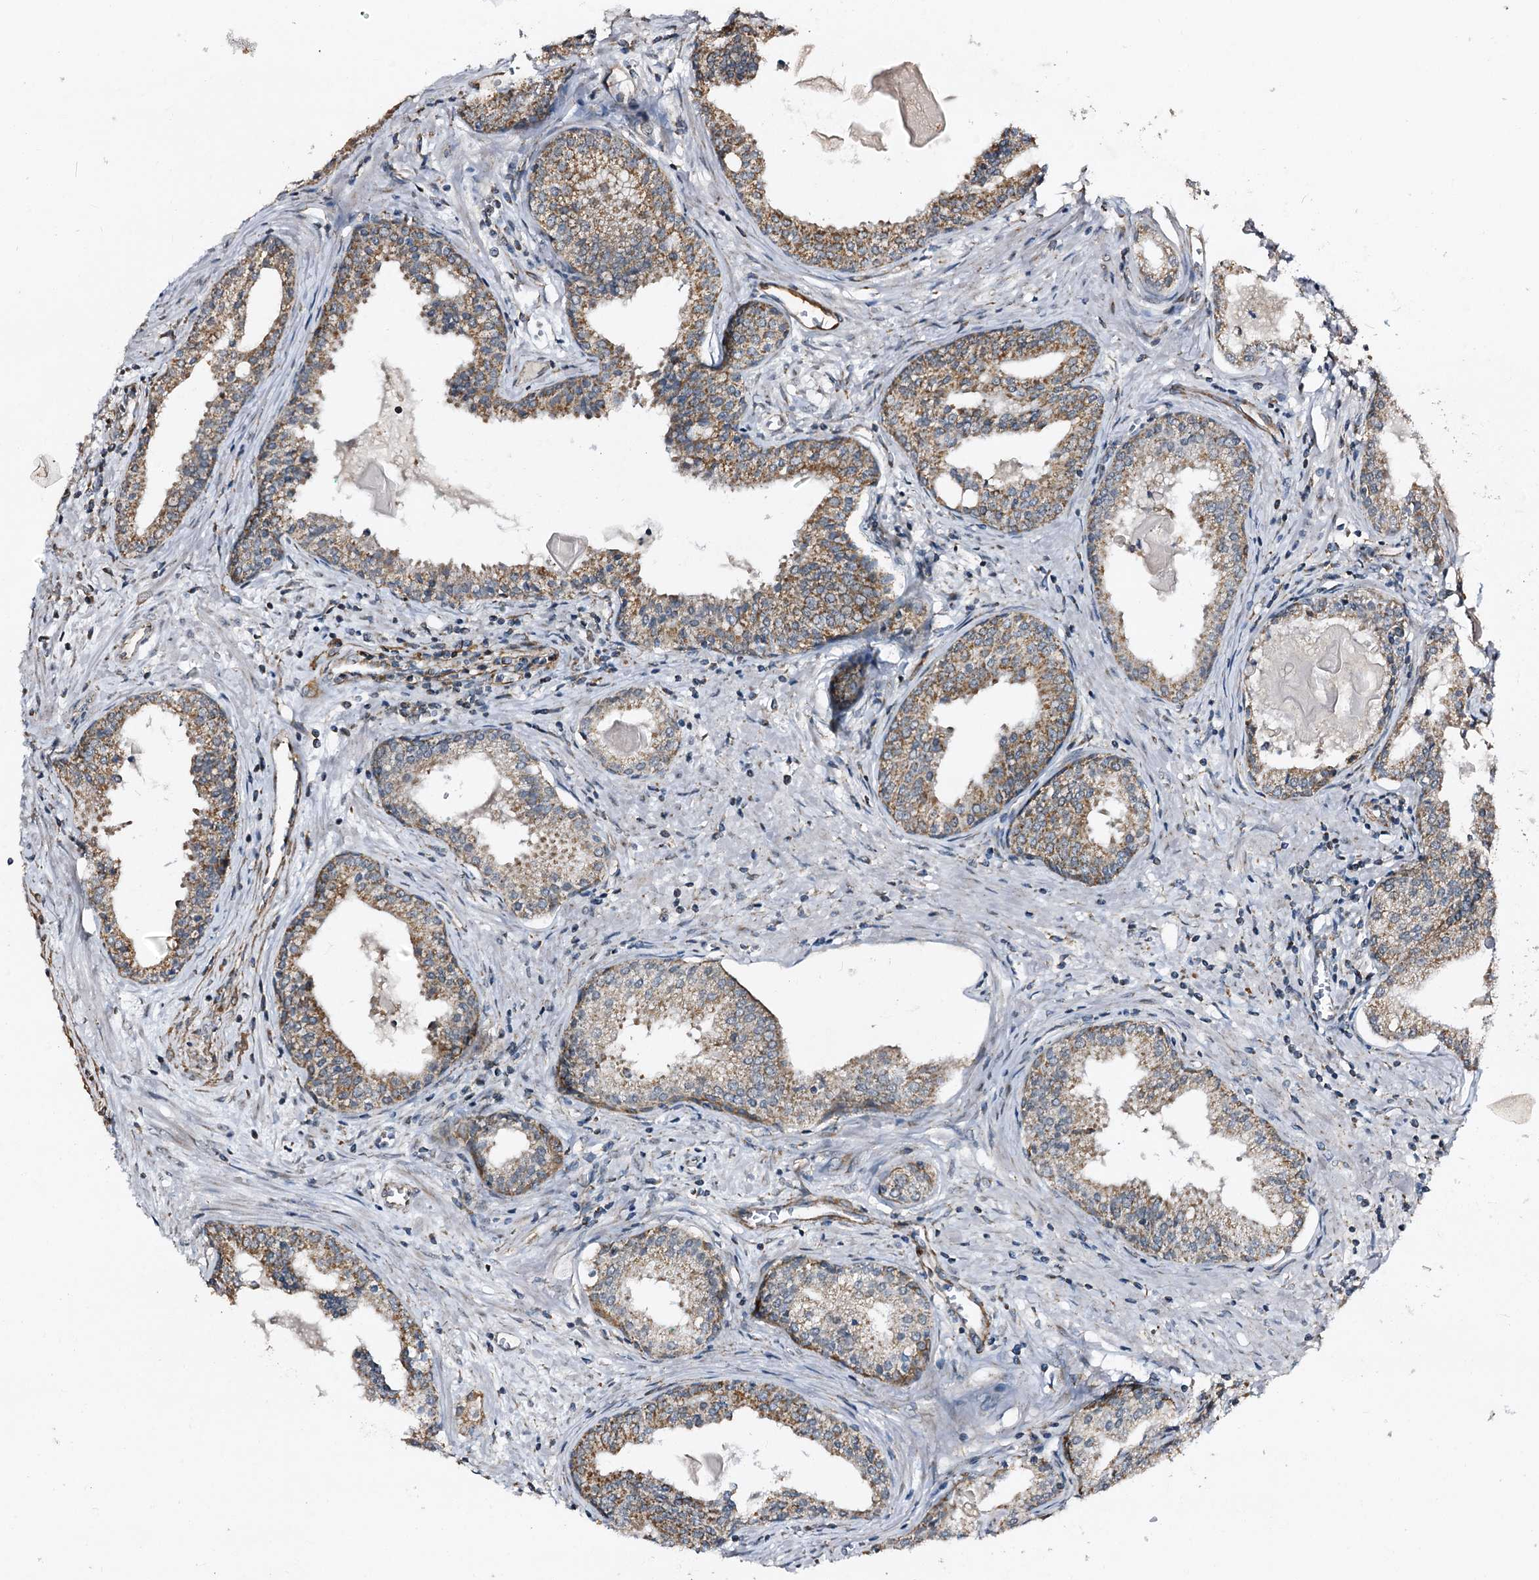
{"staining": {"intensity": "moderate", "quantity": ">75%", "location": "cytoplasmic/membranous"}, "tissue": "prostate cancer", "cell_type": "Tumor cells", "image_type": "cancer", "snomed": [{"axis": "morphology", "description": "Adenocarcinoma, High grade"}, {"axis": "topography", "description": "Prostate"}], "caption": "Prostate cancer (adenocarcinoma (high-grade)) stained with a protein marker exhibits moderate staining in tumor cells.", "gene": "CBR4", "patient": {"sex": "male", "age": 68}}